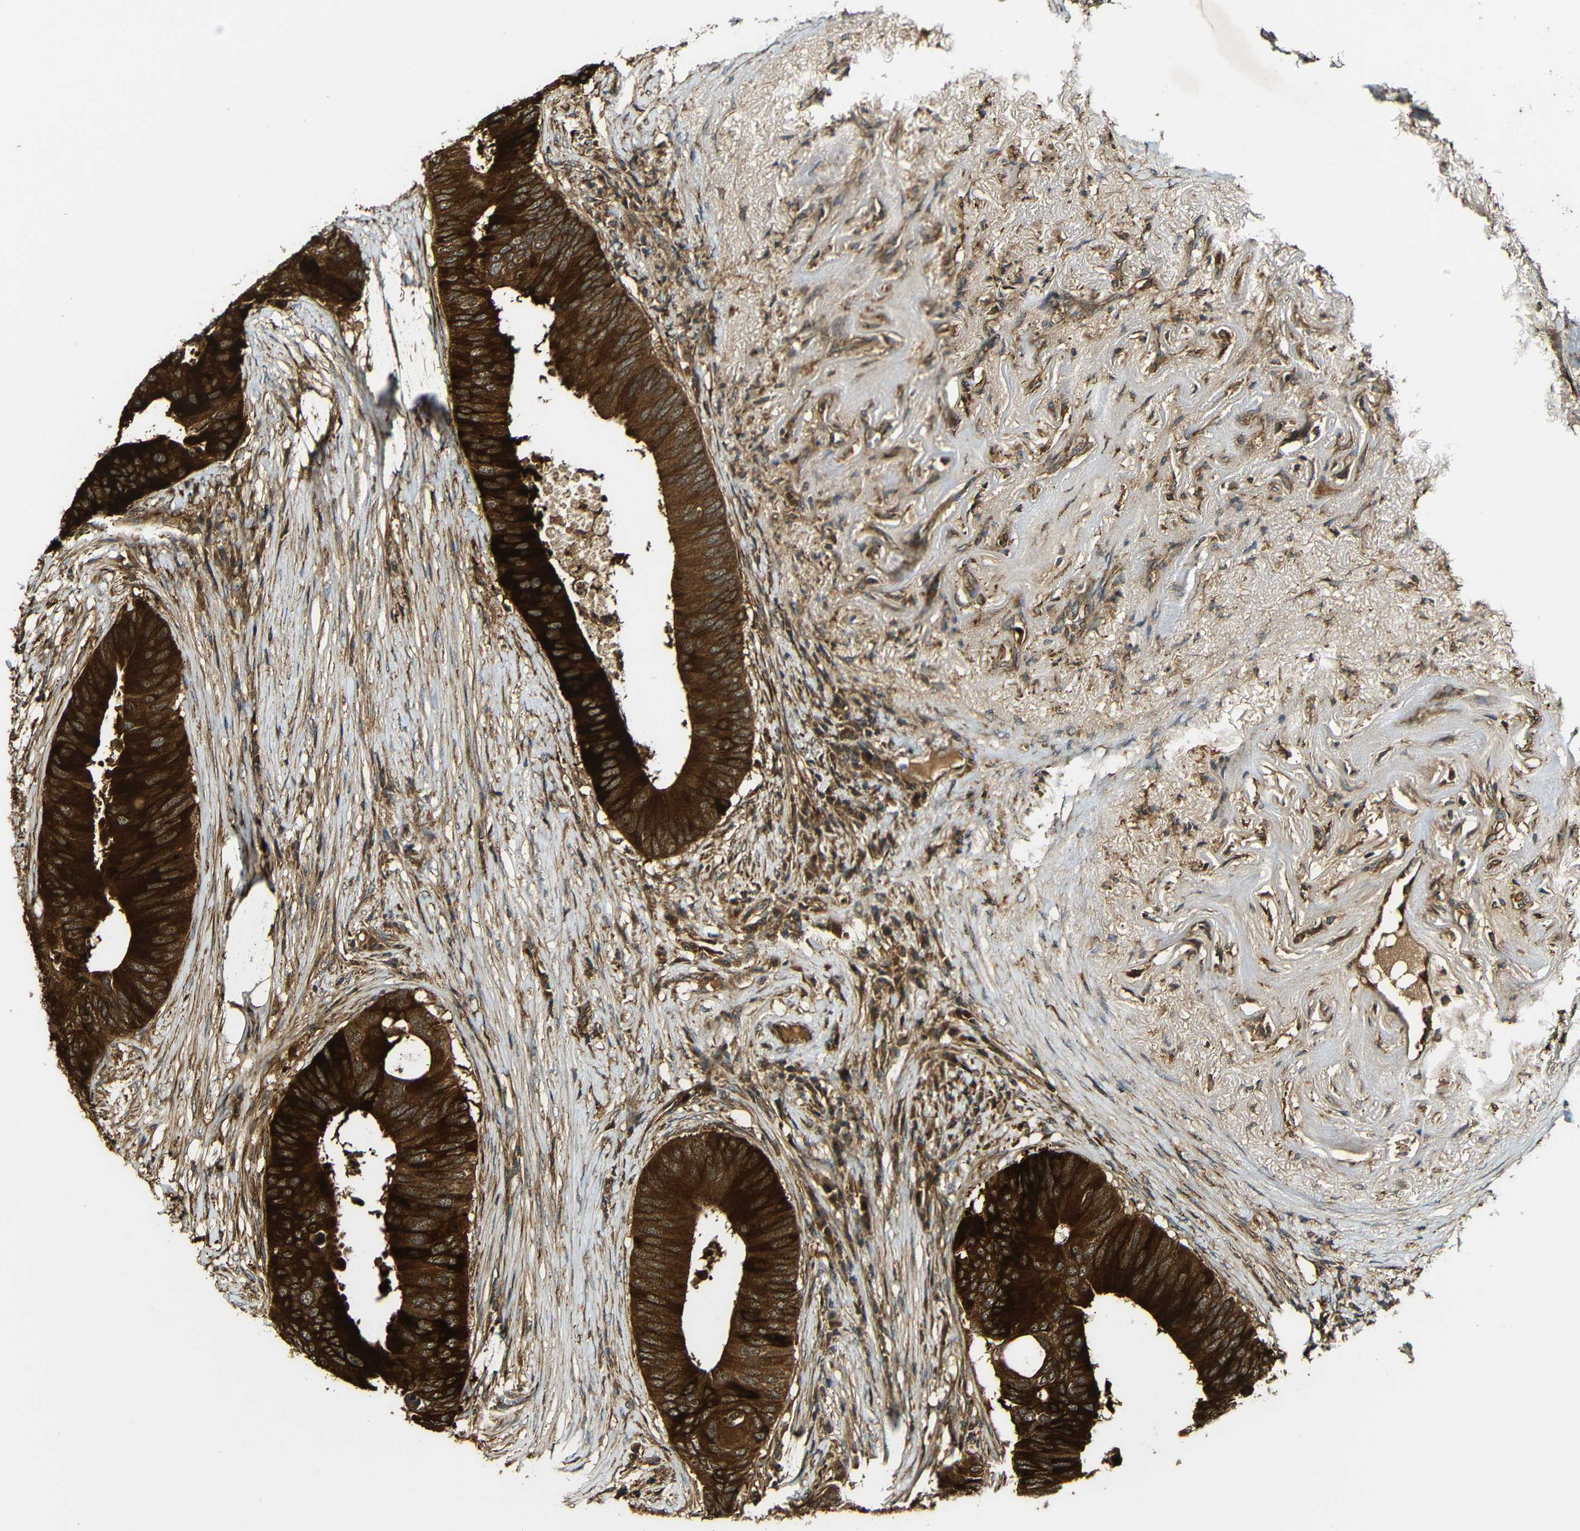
{"staining": {"intensity": "strong", "quantity": ">75%", "location": "cytoplasmic/membranous"}, "tissue": "colorectal cancer", "cell_type": "Tumor cells", "image_type": "cancer", "snomed": [{"axis": "morphology", "description": "Adenocarcinoma, NOS"}, {"axis": "topography", "description": "Colon"}], "caption": "Immunohistochemical staining of human colorectal cancer reveals strong cytoplasmic/membranous protein expression in about >75% of tumor cells. The staining is performed using DAB brown chromogen to label protein expression. The nuclei are counter-stained blue using hematoxylin.", "gene": "CASP8", "patient": {"sex": "male", "age": 71}}